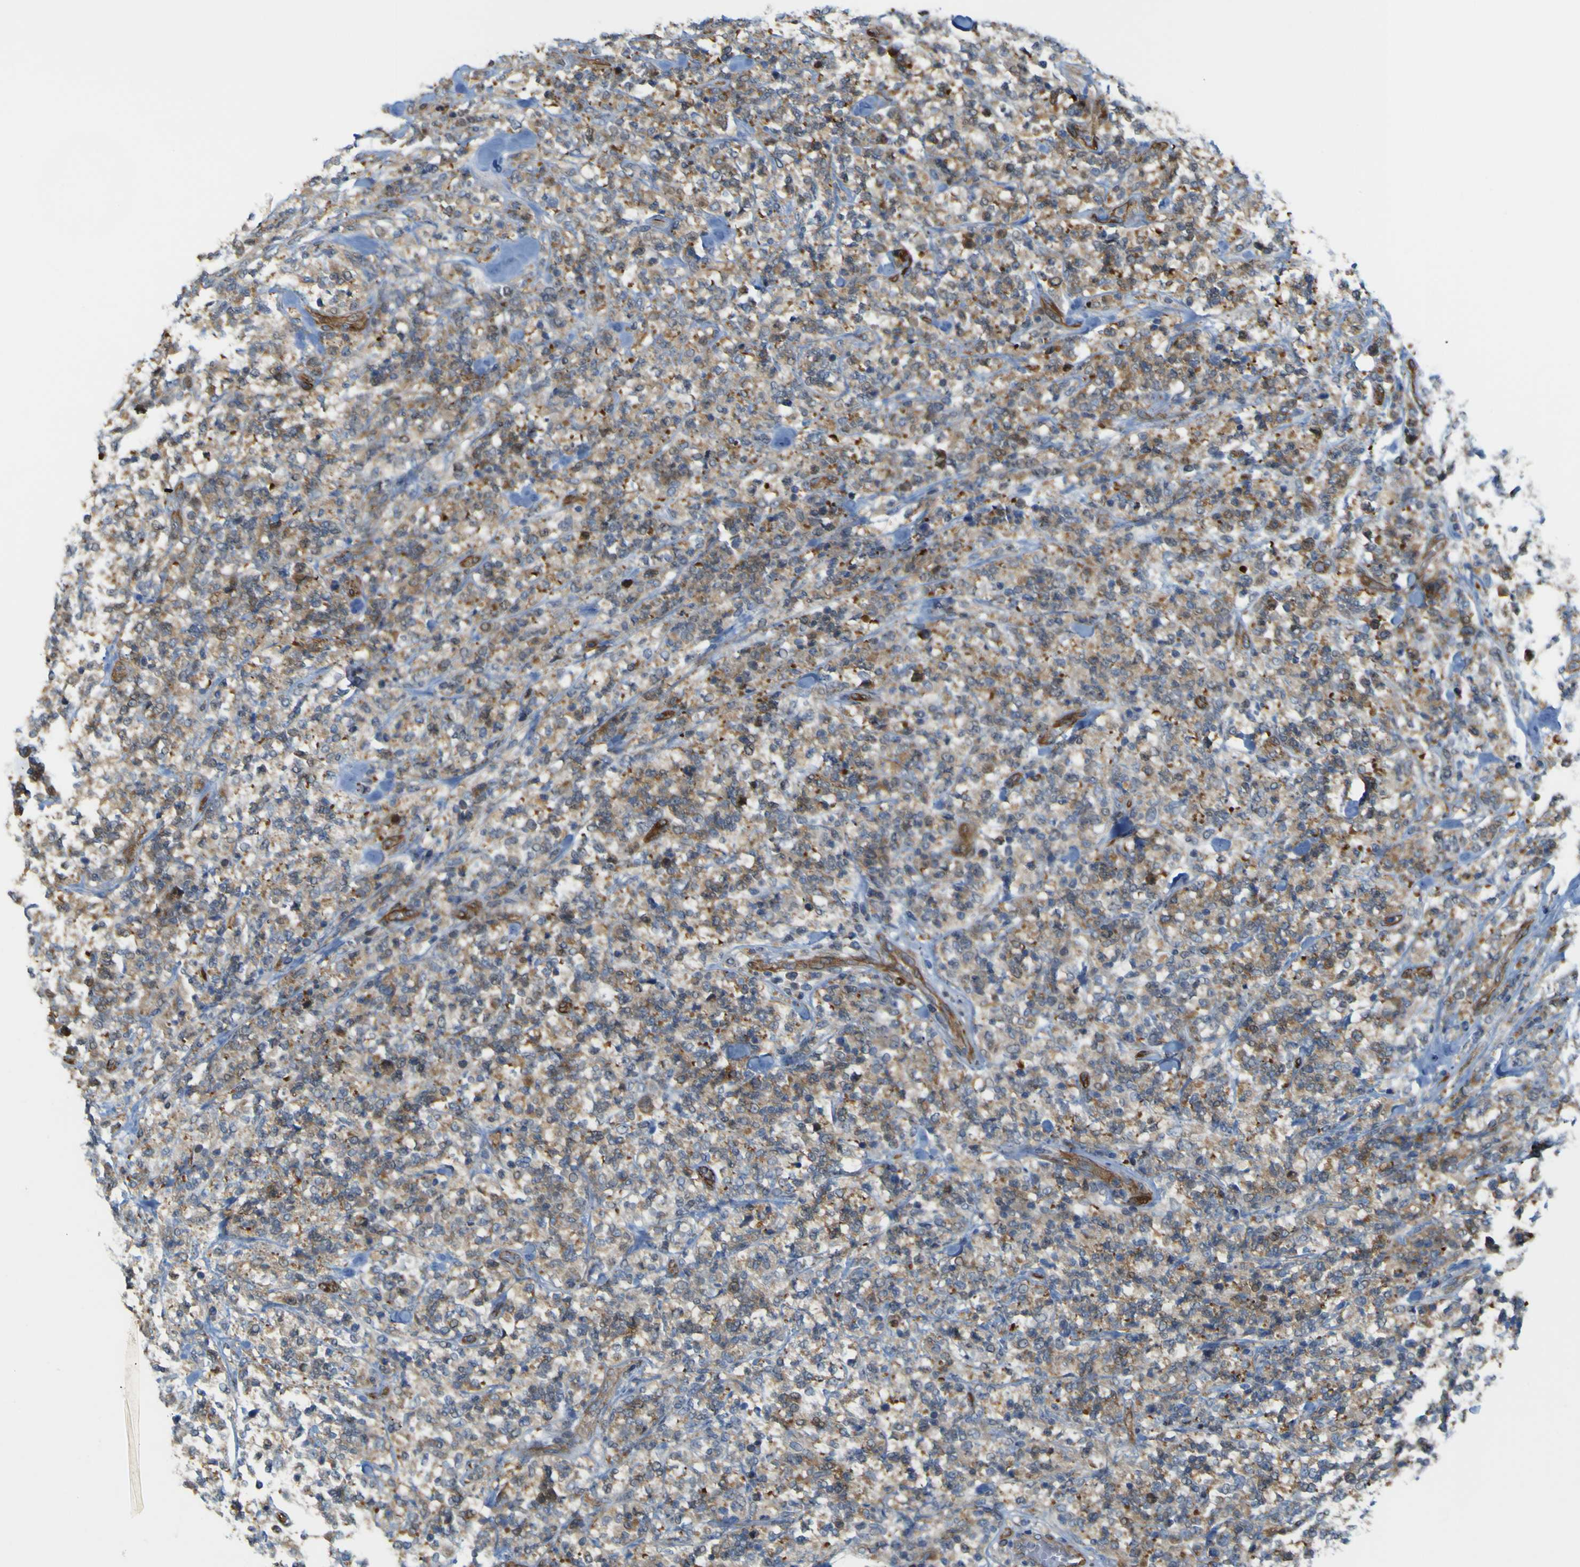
{"staining": {"intensity": "moderate", "quantity": "<25%", "location": "cytoplasmic/membranous"}, "tissue": "lymphoma", "cell_type": "Tumor cells", "image_type": "cancer", "snomed": [{"axis": "morphology", "description": "Malignant lymphoma, non-Hodgkin's type, High grade"}, {"axis": "topography", "description": "Soft tissue"}], "caption": "DAB (3,3'-diaminobenzidine) immunohistochemical staining of lymphoma displays moderate cytoplasmic/membranous protein staining in approximately <25% of tumor cells. (DAB IHC with brightfield microscopy, high magnification).", "gene": "JPH1", "patient": {"sex": "male", "age": 18}}